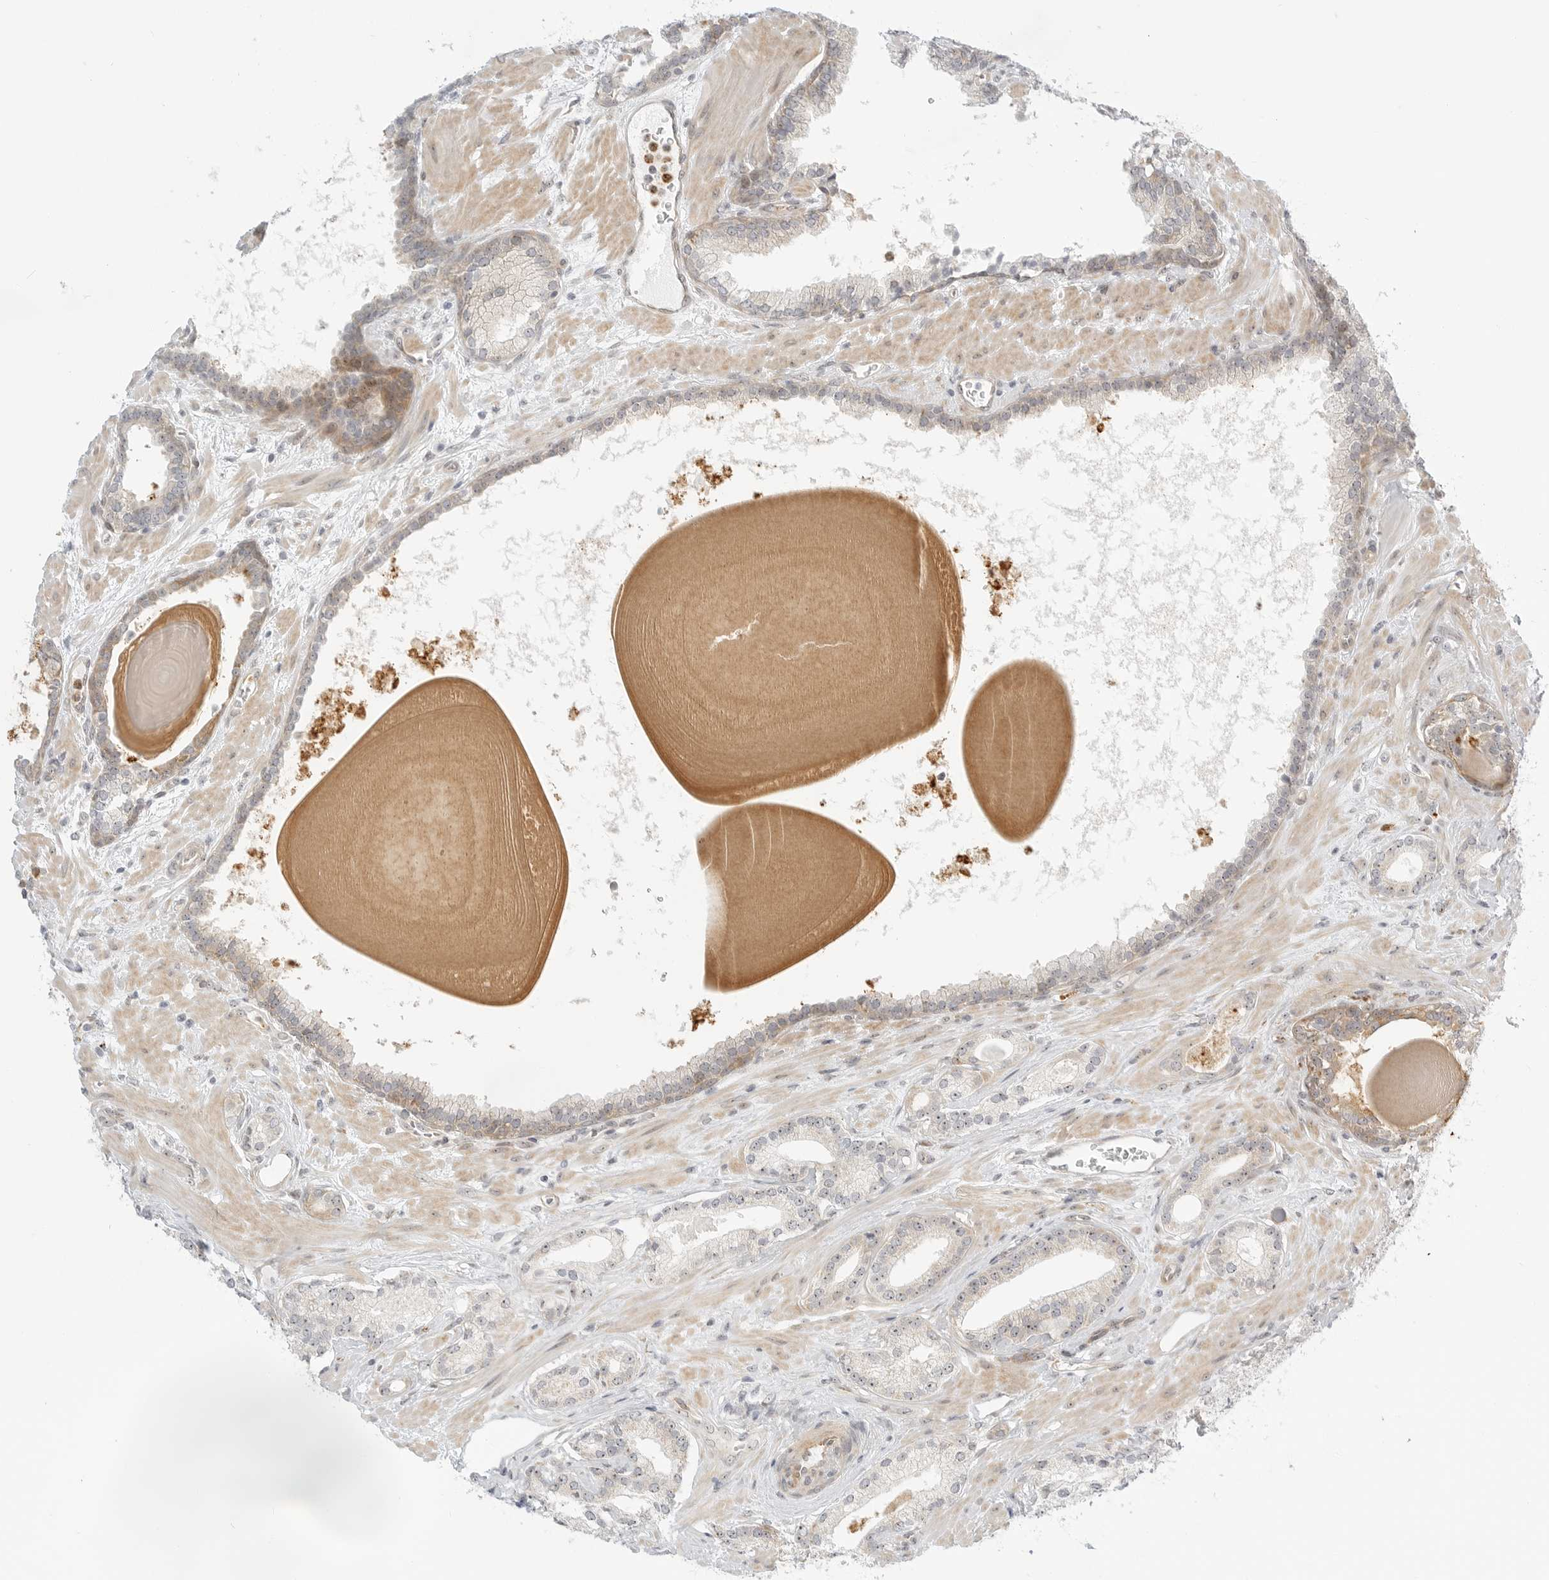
{"staining": {"intensity": "weak", "quantity": "25%-75%", "location": "nuclear"}, "tissue": "prostate cancer", "cell_type": "Tumor cells", "image_type": "cancer", "snomed": [{"axis": "morphology", "description": "Adenocarcinoma, Low grade"}, {"axis": "topography", "description": "Prostate"}], "caption": "Prostate cancer tissue exhibits weak nuclear positivity in about 25%-75% of tumor cells (IHC, brightfield microscopy, high magnification).", "gene": "DSCC1", "patient": {"sex": "male", "age": 70}}